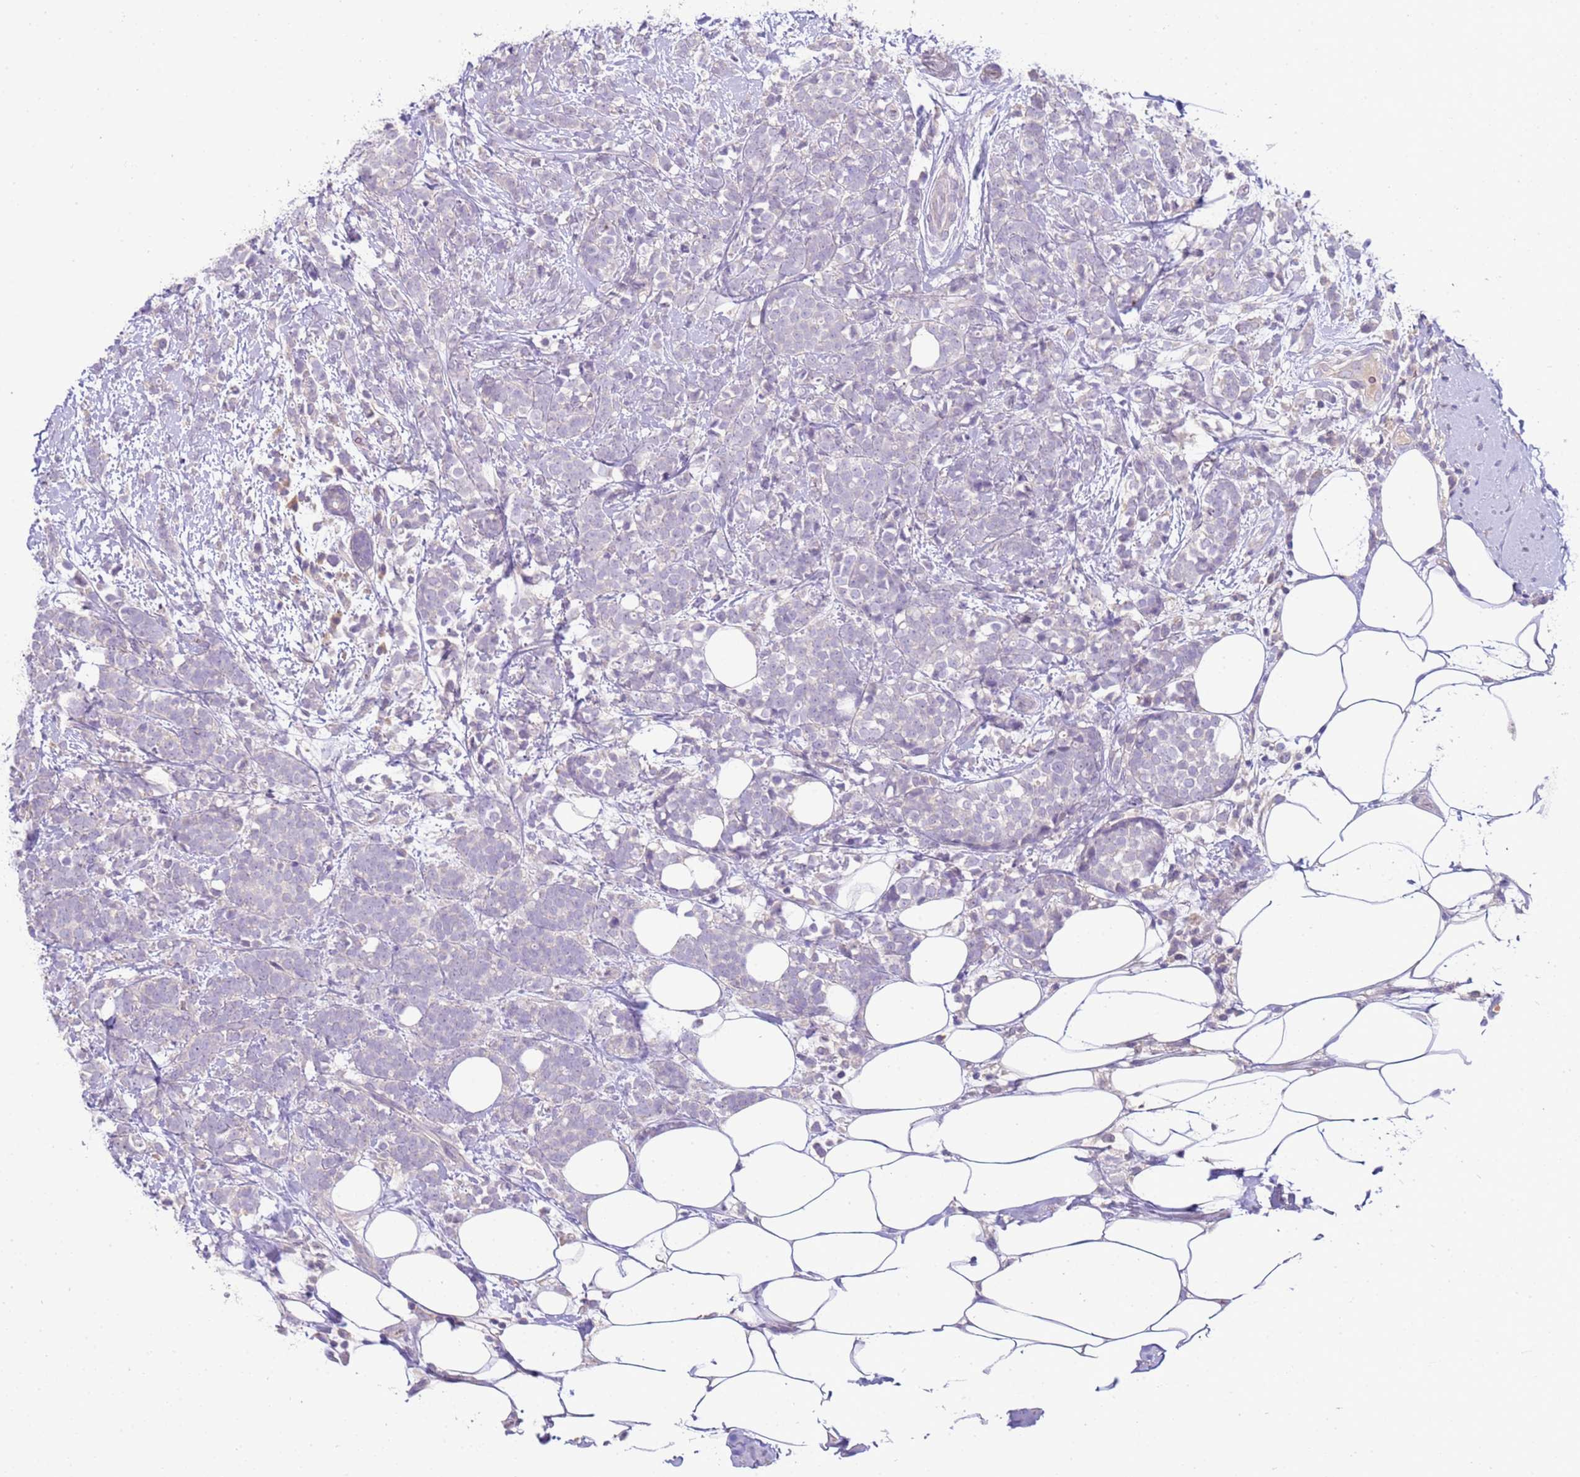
{"staining": {"intensity": "negative", "quantity": "none", "location": "none"}, "tissue": "breast cancer", "cell_type": "Tumor cells", "image_type": "cancer", "snomed": [{"axis": "morphology", "description": "Lobular carcinoma"}, {"axis": "topography", "description": "Breast"}], "caption": "The photomicrograph demonstrates no significant expression in tumor cells of breast cancer.", "gene": "IL2RG", "patient": {"sex": "female", "age": 58}}